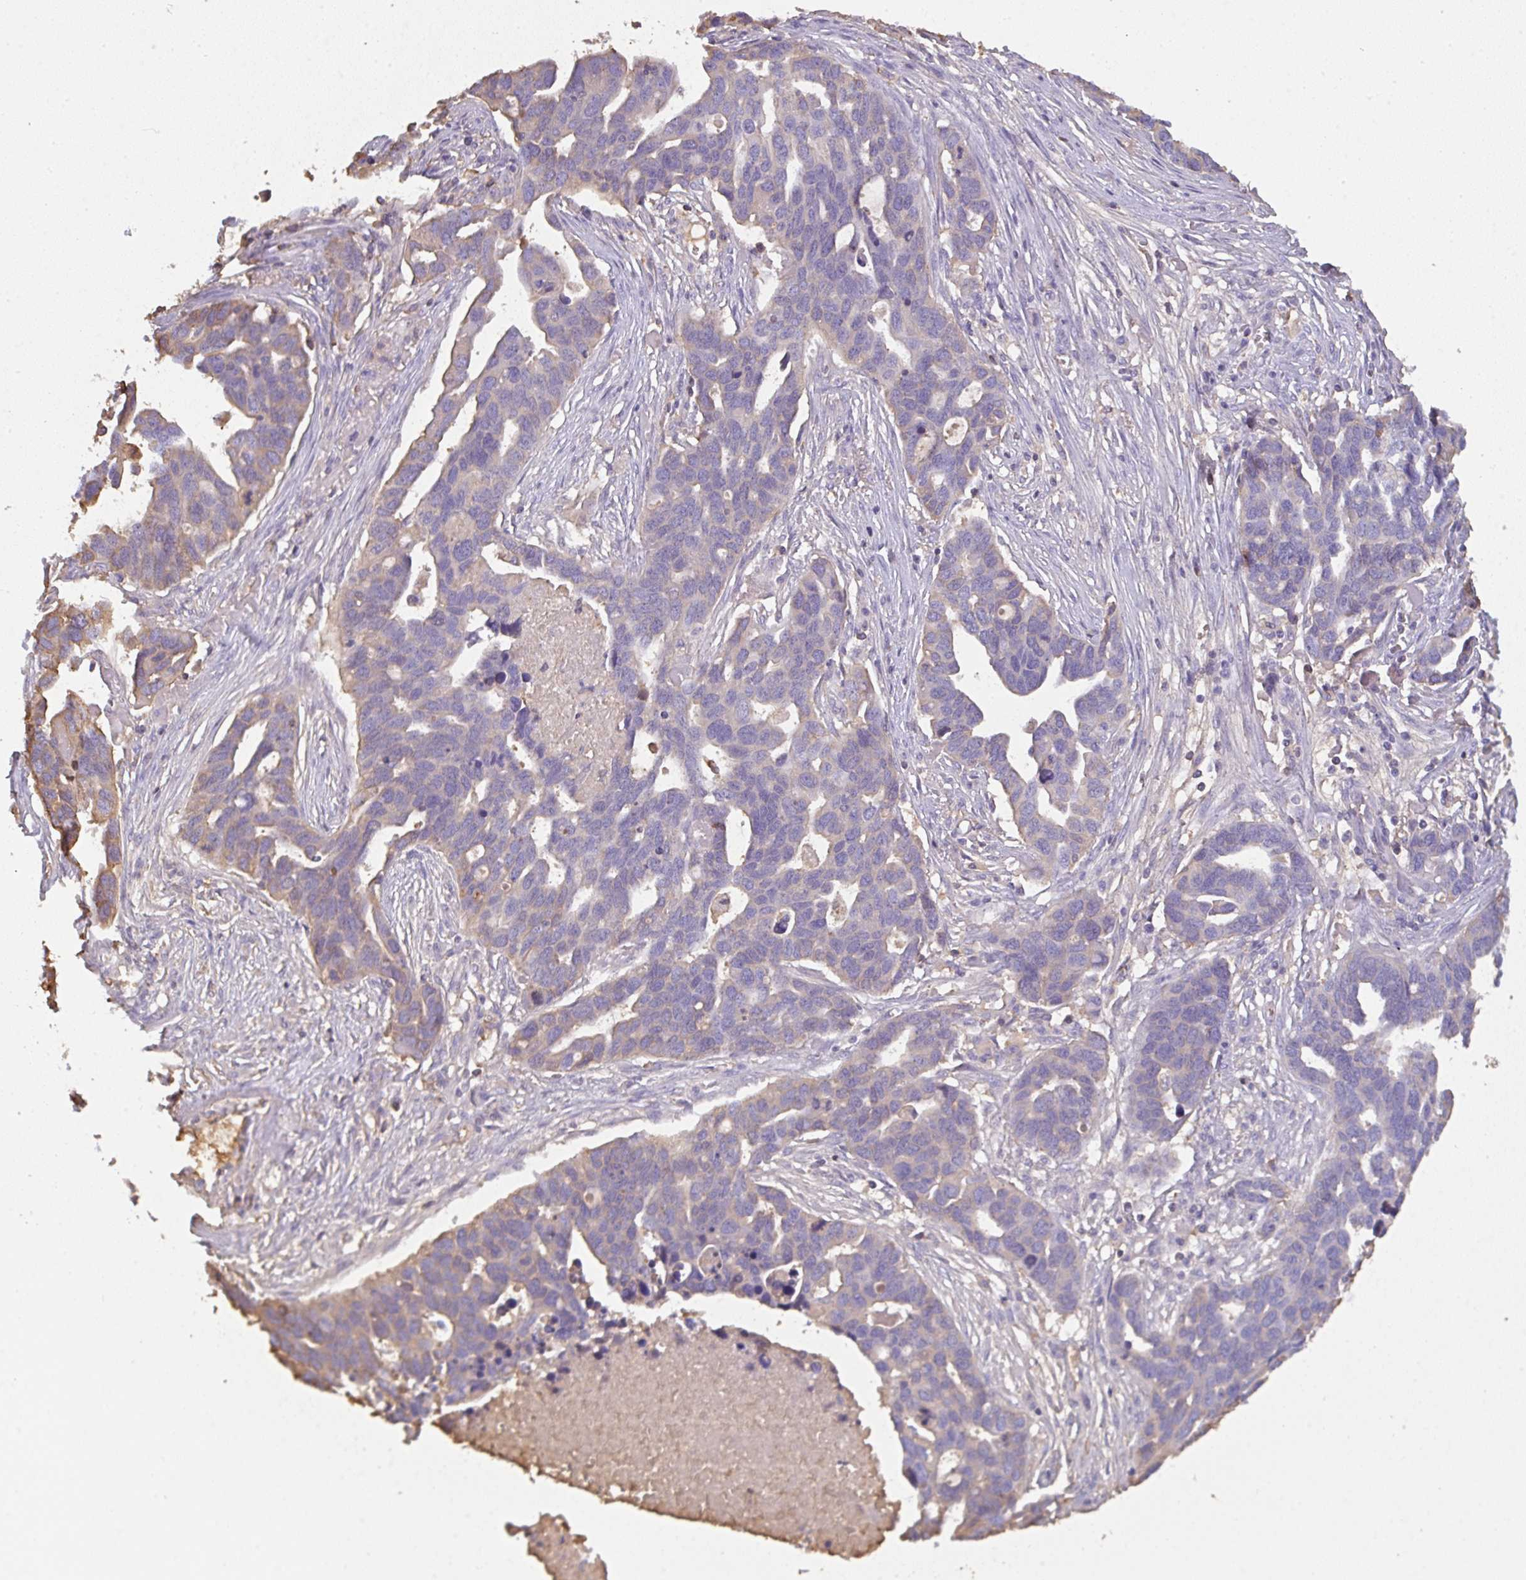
{"staining": {"intensity": "negative", "quantity": "none", "location": "none"}, "tissue": "ovarian cancer", "cell_type": "Tumor cells", "image_type": "cancer", "snomed": [{"axis": "morphology", "description": "Cystadenocarcinoma, serous, NOS"}, {"axis": "topography", "description": "Ovary"}], "caption": "This histopathology image is of serous cystadenocarcinoma (ovarian) stained with immunohistochemistry to label a protein in brown with the nuclei are counter-stained blue. There is no staining in tumor cells.", "gene": "SMYD5", "patient": {"sex": "female", "age": 54}}